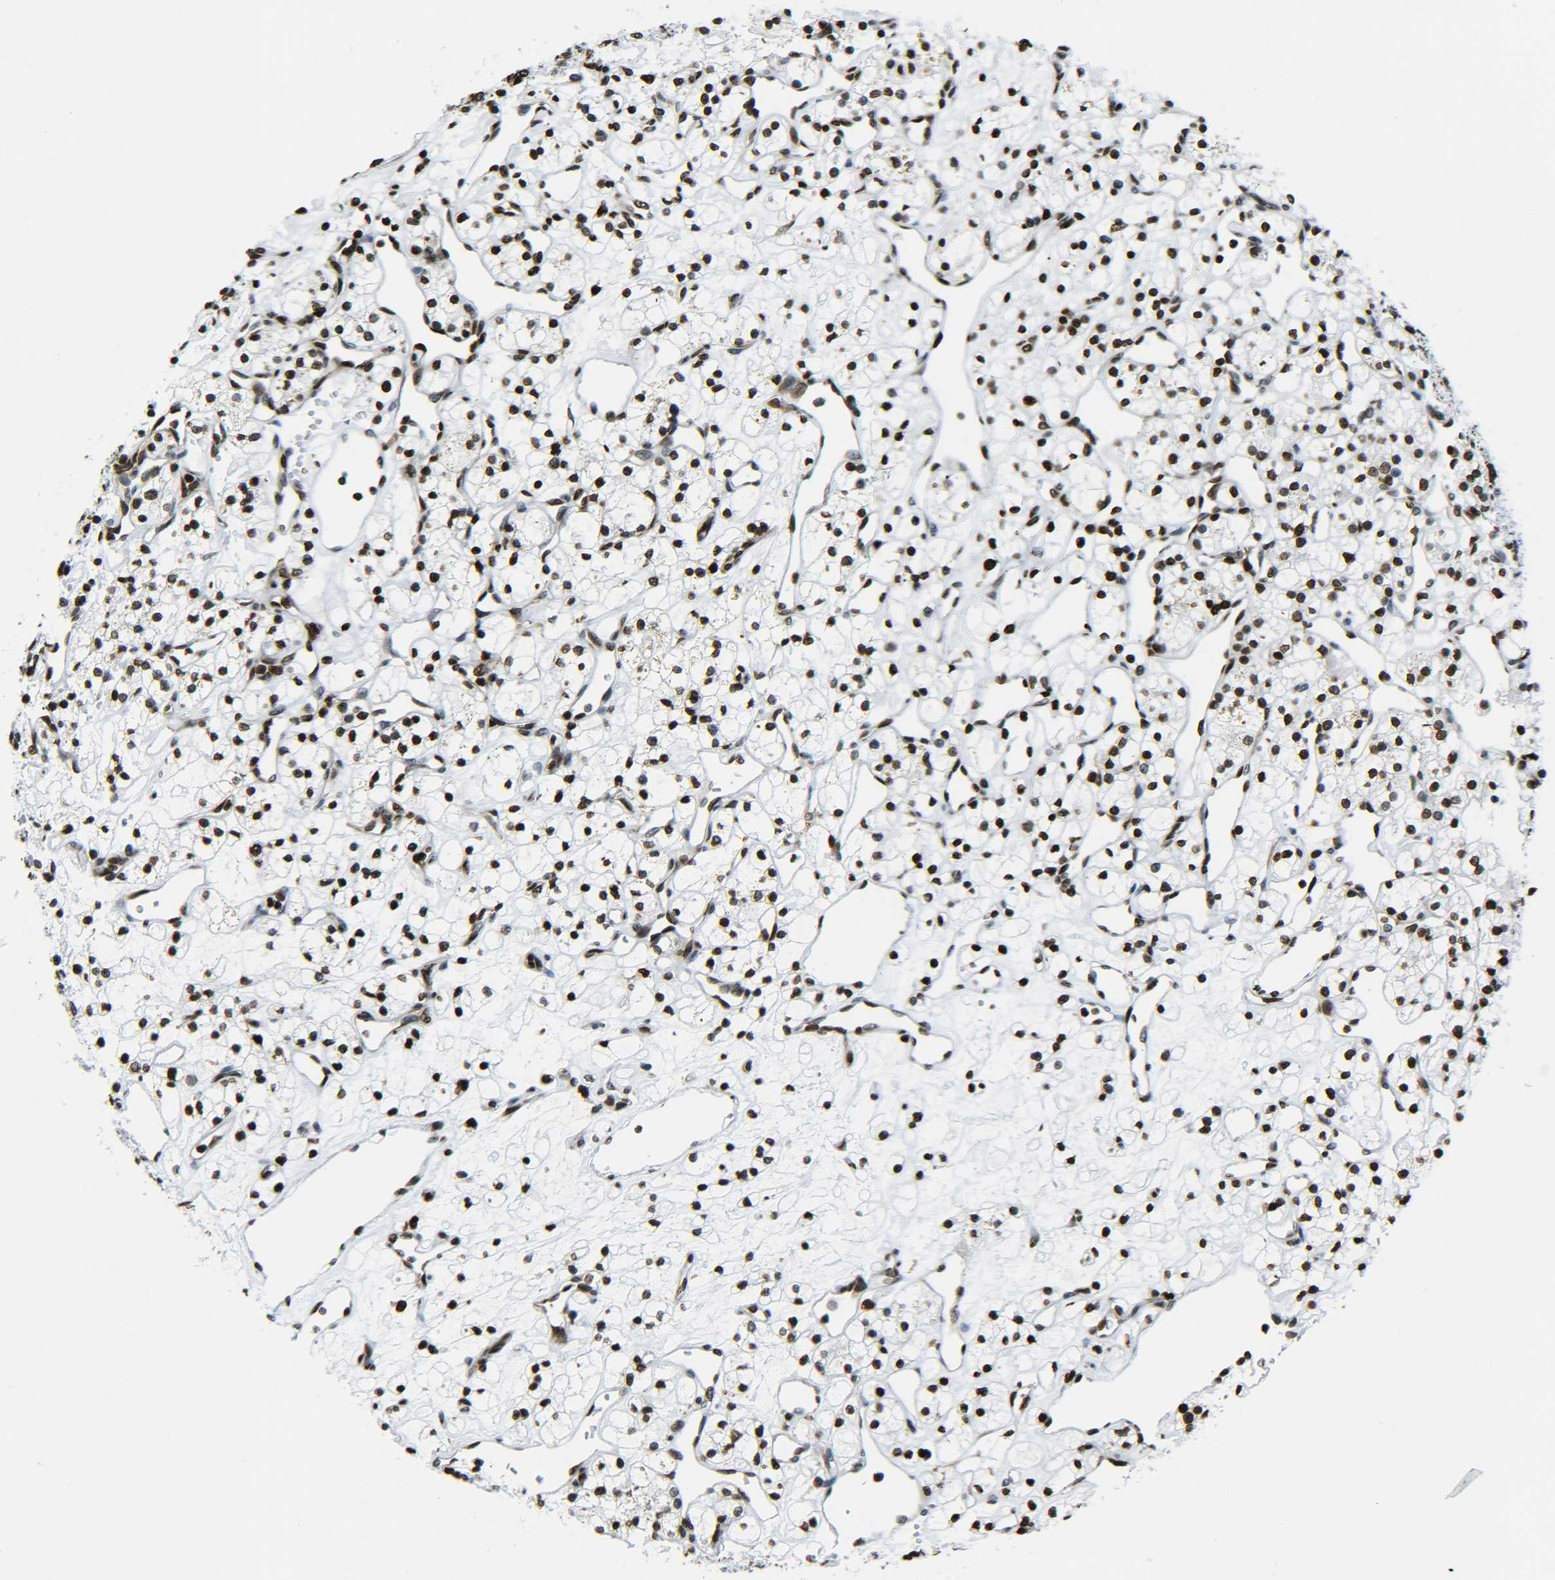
{"staining": {"intensity": "strong", "quantity": ">75%", "location": "nuclear"}, "tissue": "renal cancer", "cell_type": "Tumor cells", "image_type": "cancer", "snomed": [{"axis": "morphology", "description": "Adenocarcinoma, NOS"}, {"axis": "topography", "description": "Kidney"}], "caption": "Brown immunohistochemical staining in human renal cancer (adenocarcinoma) exhibits strong nuclear expression in approximately >75% of tumor cells.", "gene": "H2AX", "patient": {"sex": "female", "age": 60}}